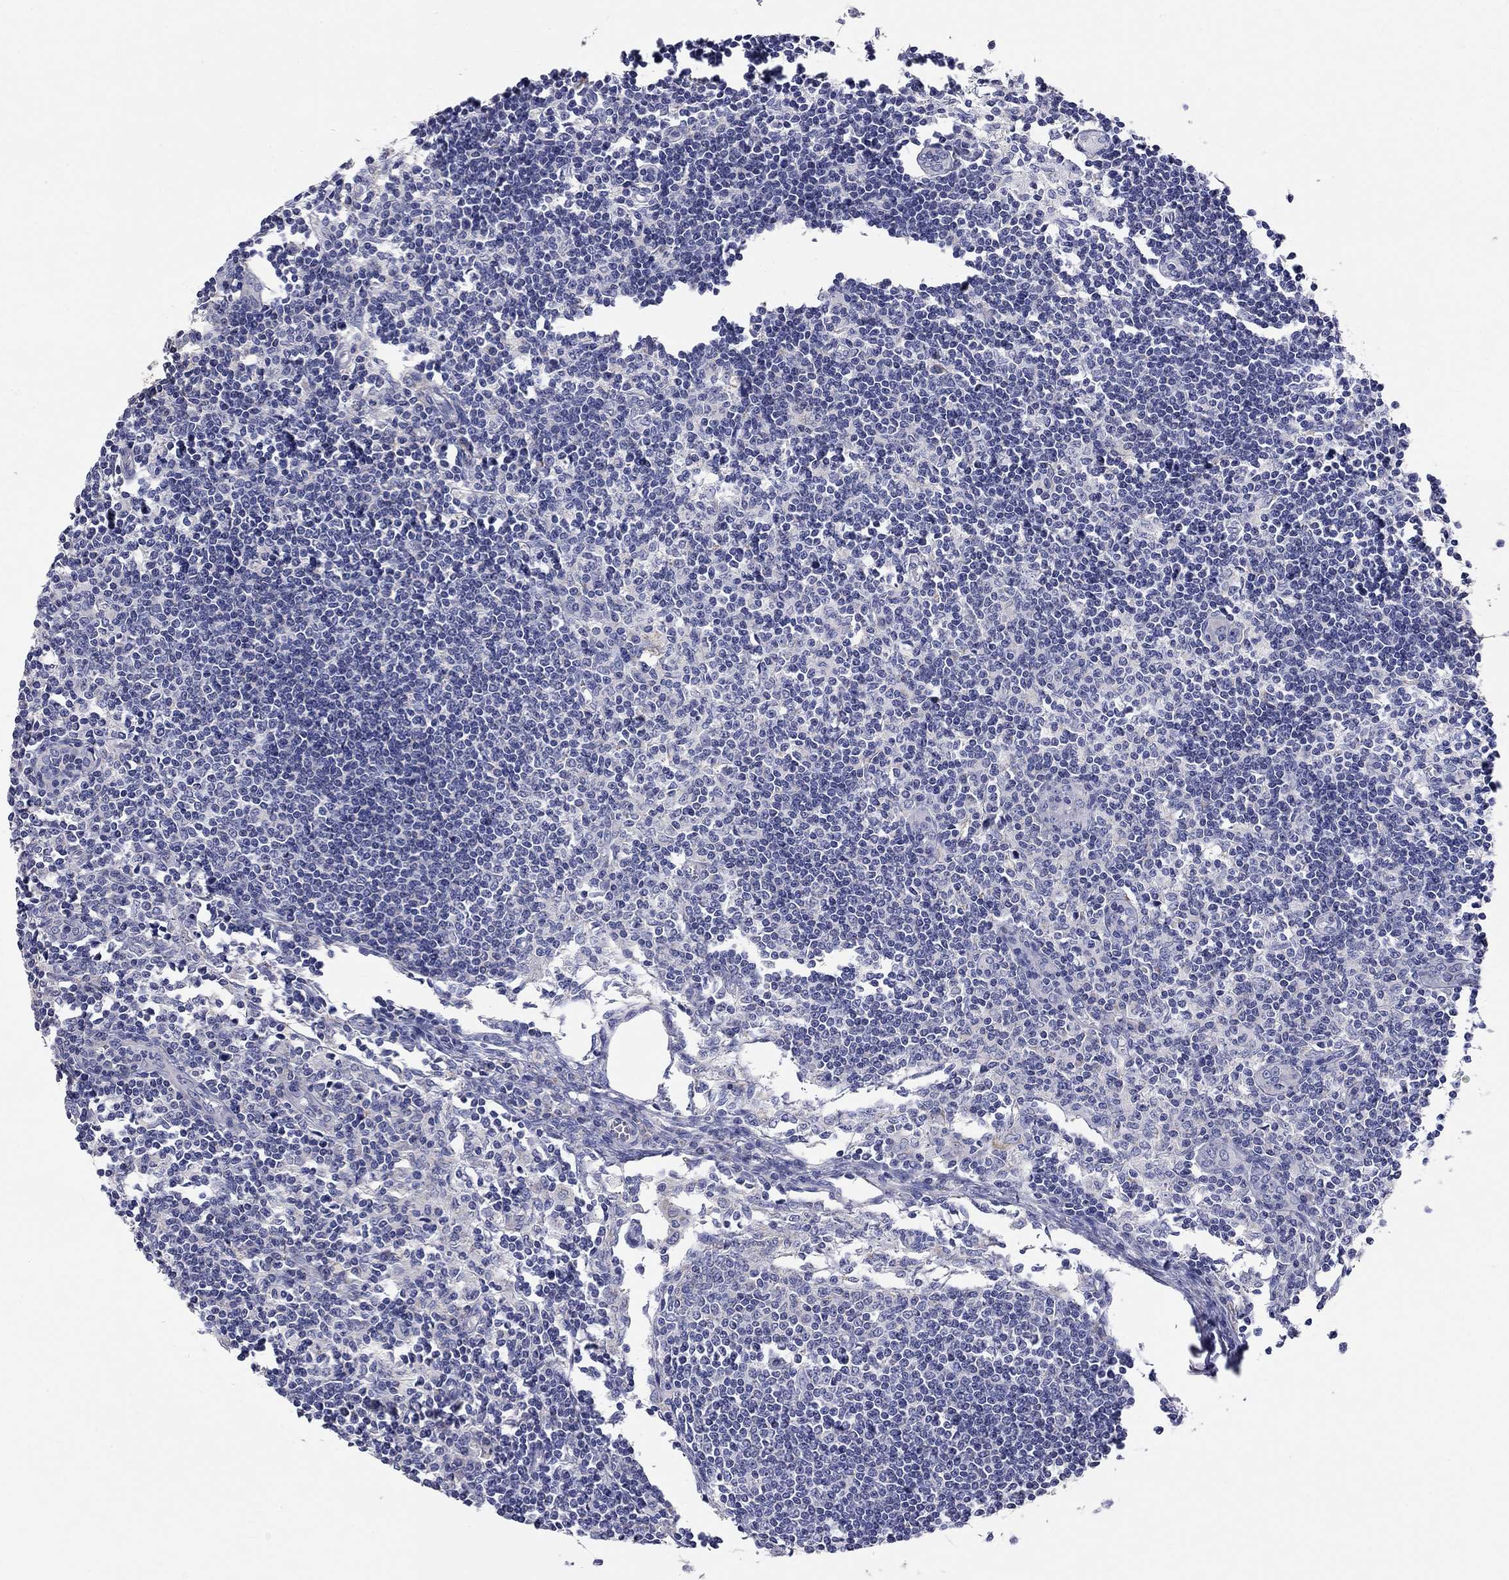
{"staining": {"intensity": "negative", "quantity": "none", "location": "none"}, "tissue": "lymph node", "cell_type": "Germinal center cells", "image_type": "normal", "snomed": [{"axis": "morphology", "description": "Normal tissue, NOS"}, {"axis": "topography", "description": "Lymph node"}], "caption": "Immunohistochemistry (IHC) image of unremarkable lymph node: lymph node stained with DAB (3,3'-diaminobenzidine) exhibits no significant protein positivity in germinal center cells.", "gene": "RCAN1", "patient": {"sex": "male", "age": 59}}